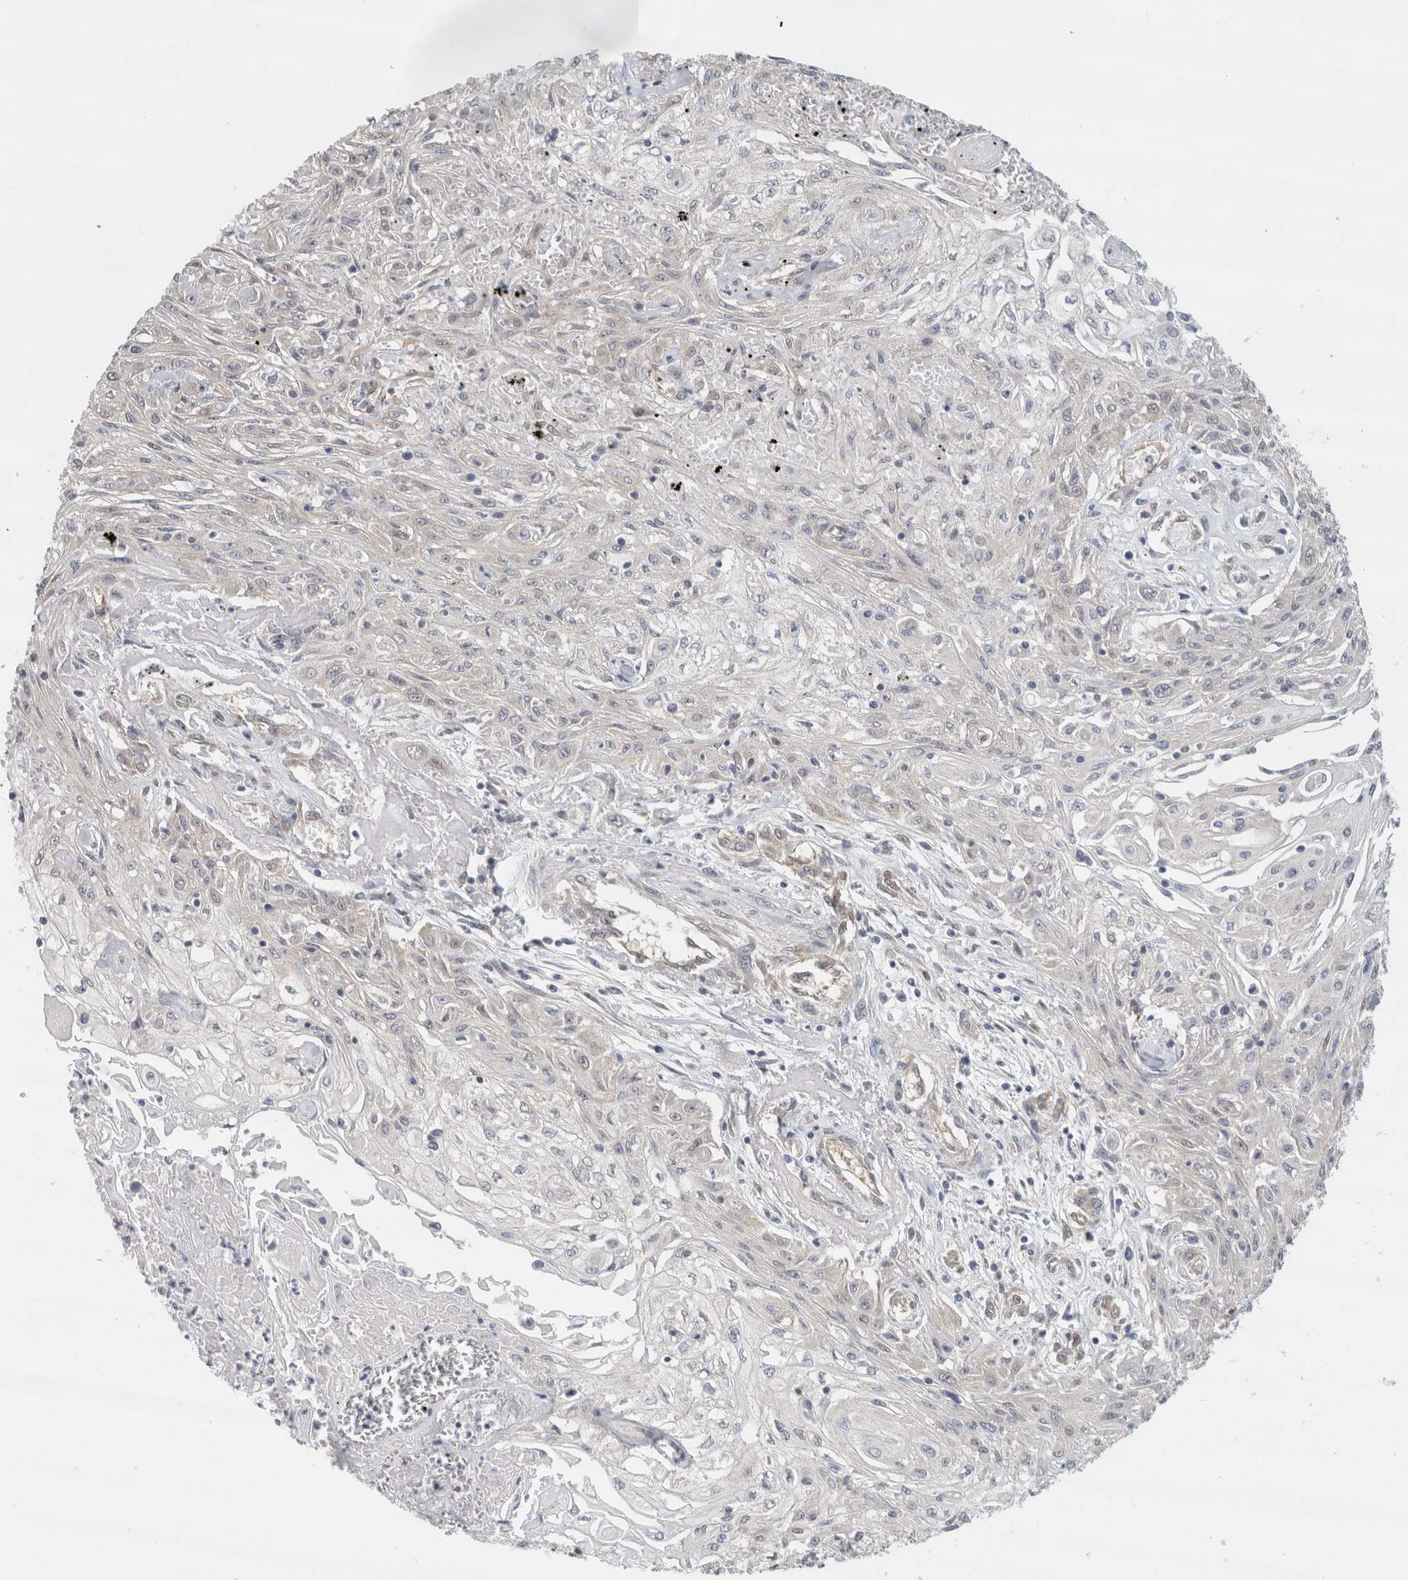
{"staining": {"intensity": "negative", "quantity": "none", "location": "none"}, "tissue": "skin cancer", "cell_type": "Tumor cells", "image_type": "cancer", "snomed": [{"axis": "morphology", "description": "Squamous cell carcinoma, NOS"}, {"axis": "morphology", "description": "Squamous cell carcinoma, metastatic, NOS"}, {"axis": "topography", "description": "Skin"}, {"axis": "topography", "description": "Lymph node"}], "caption": "Human metastatic squamous cell carcinoma (skin) stained for a protein using IHC shows no expression in tumor cells.", "gene": "EIF4G3", "patient": {"sex": "male", "age": 75}}